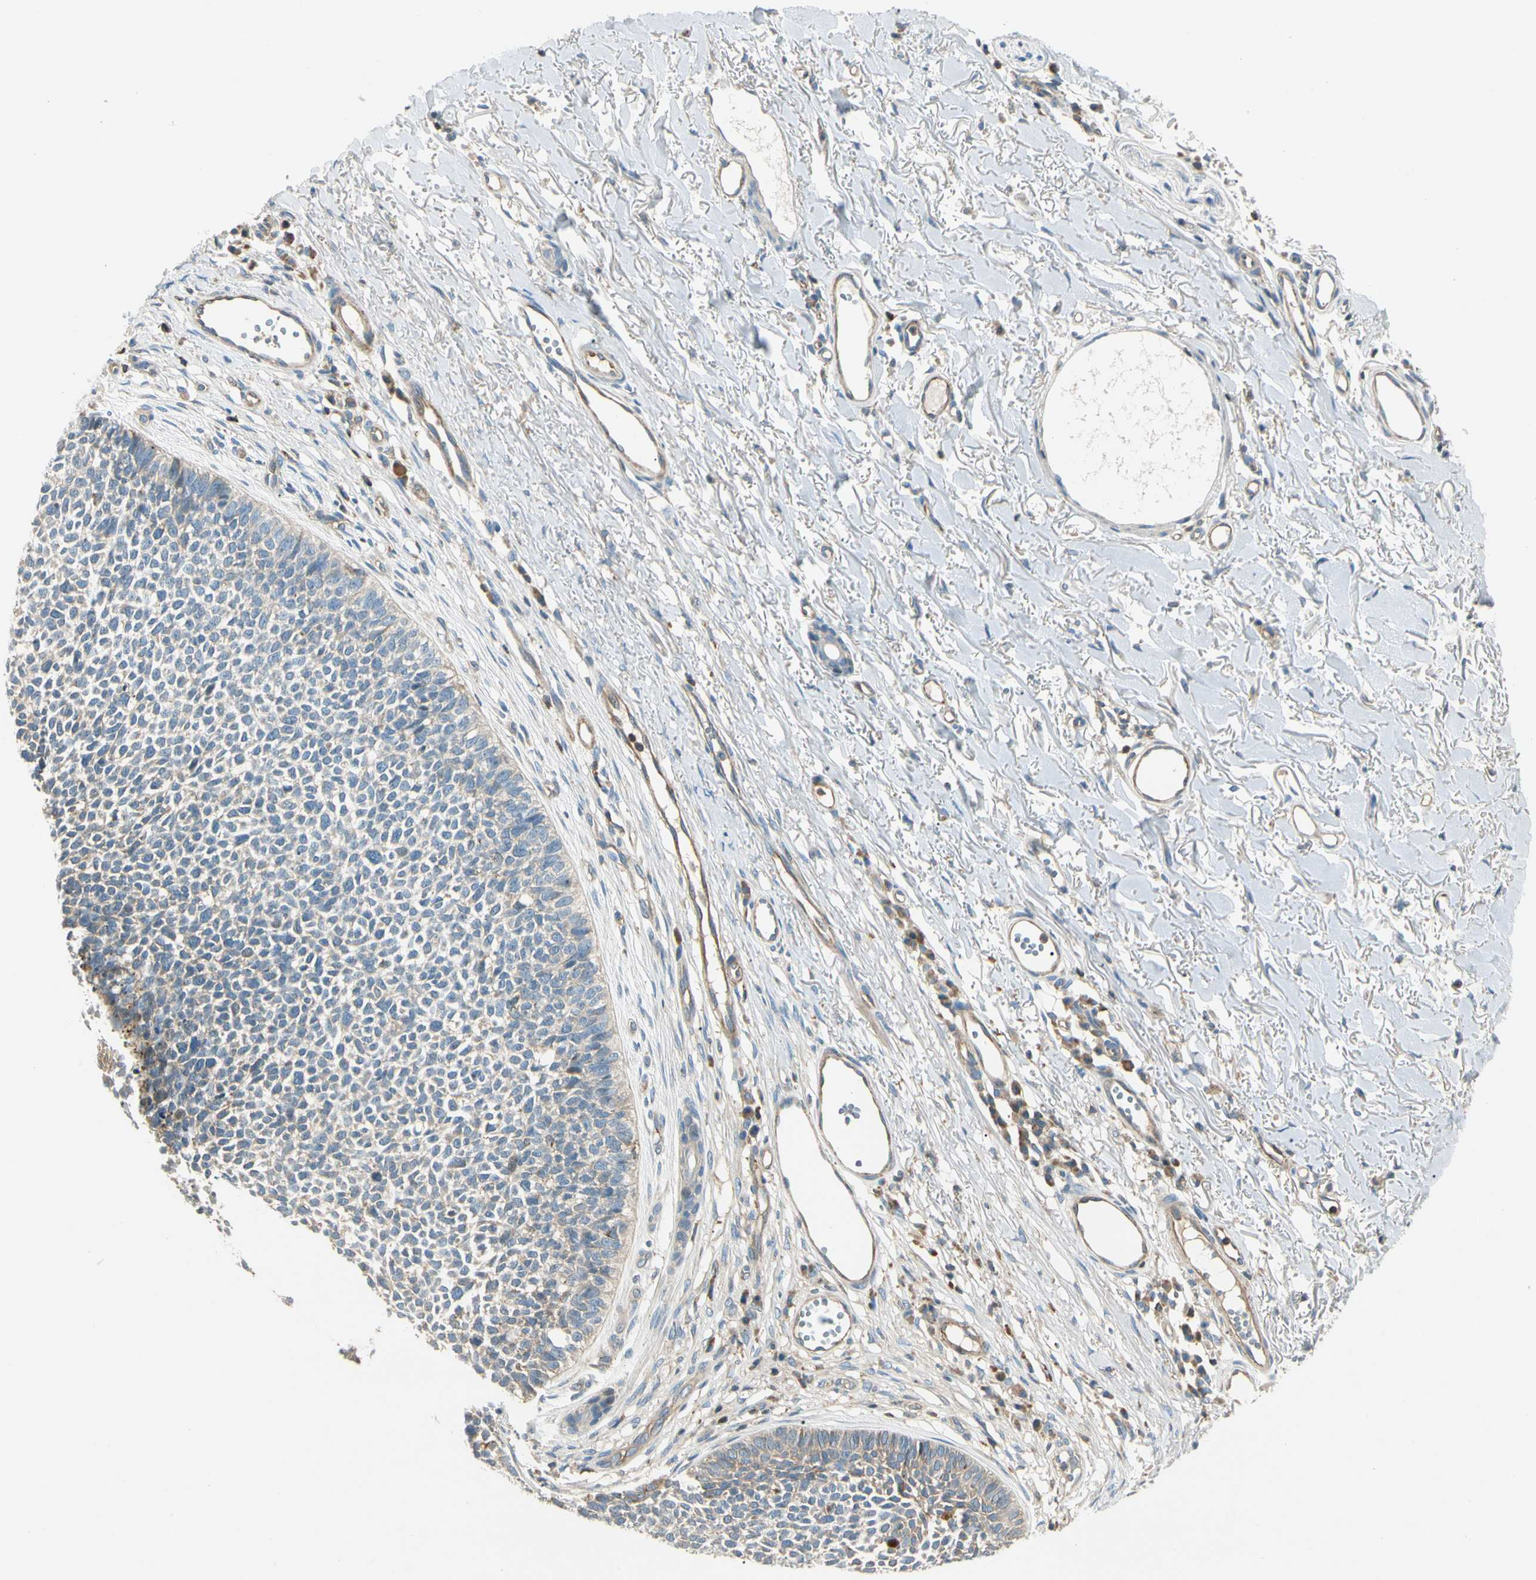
{"staining": {"intensity": "weak", "quantity": "25%-75%", "location": "cytoplasmic/membranous"}, "tissue": "skin cancer", "cell_type": "Tumor cells", "image_type": "cancer", "snomed": [{"axis": "morphology", "description": "Basal cell carcinoma"}, {"axis": "topography", "description": "Skin"}], "caption": "This is a photomicrograph of IHC staining of basal cell carcinoma (skin), which shows weak expression in the cytoplasmic/membranous of tumor cells.", "gene": "CDH6", "patient": {"sex": "female", "age": 84}}